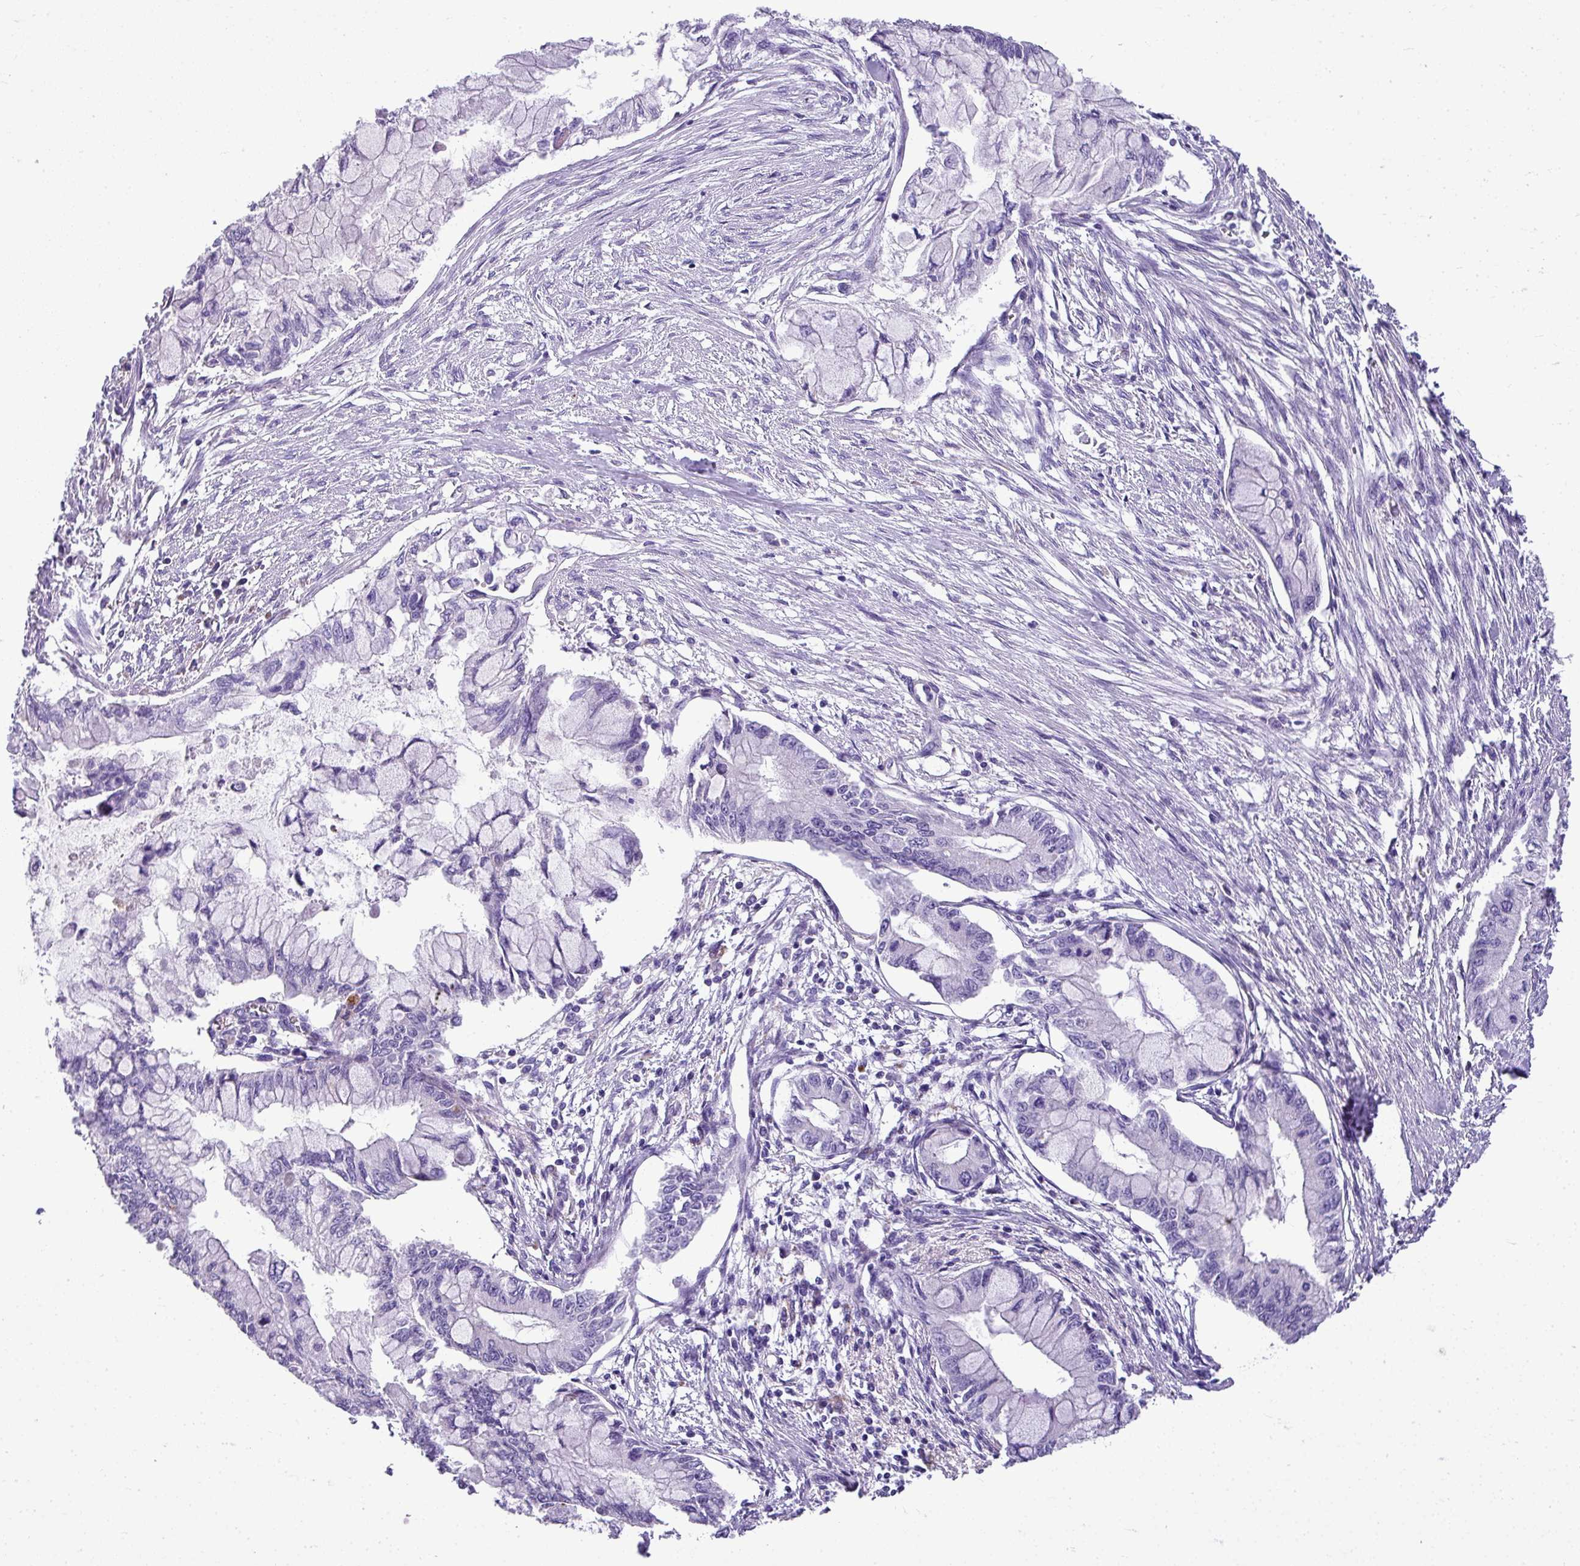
{"staining": {"intensity": "negative", "quantity": "none", "location": "none"}, "tissue": "pancreatic cancer", "cell_type": "Tumor cells", "image_type": "cancer", "snomed": [{"axis": "morphology", "description": "Adenocarcinoma, NOS"}, {"axis": "topography", "description": "Pancreas"}], "caption": "There is no significant positivity in tumor cells of pancreatic cancer. (DAB (3,3'-diaminobenzidine) IHC with hematoxylin counter stain).", "gene": "ZNF568", "patient": {"sex": "male", "age": 48}}